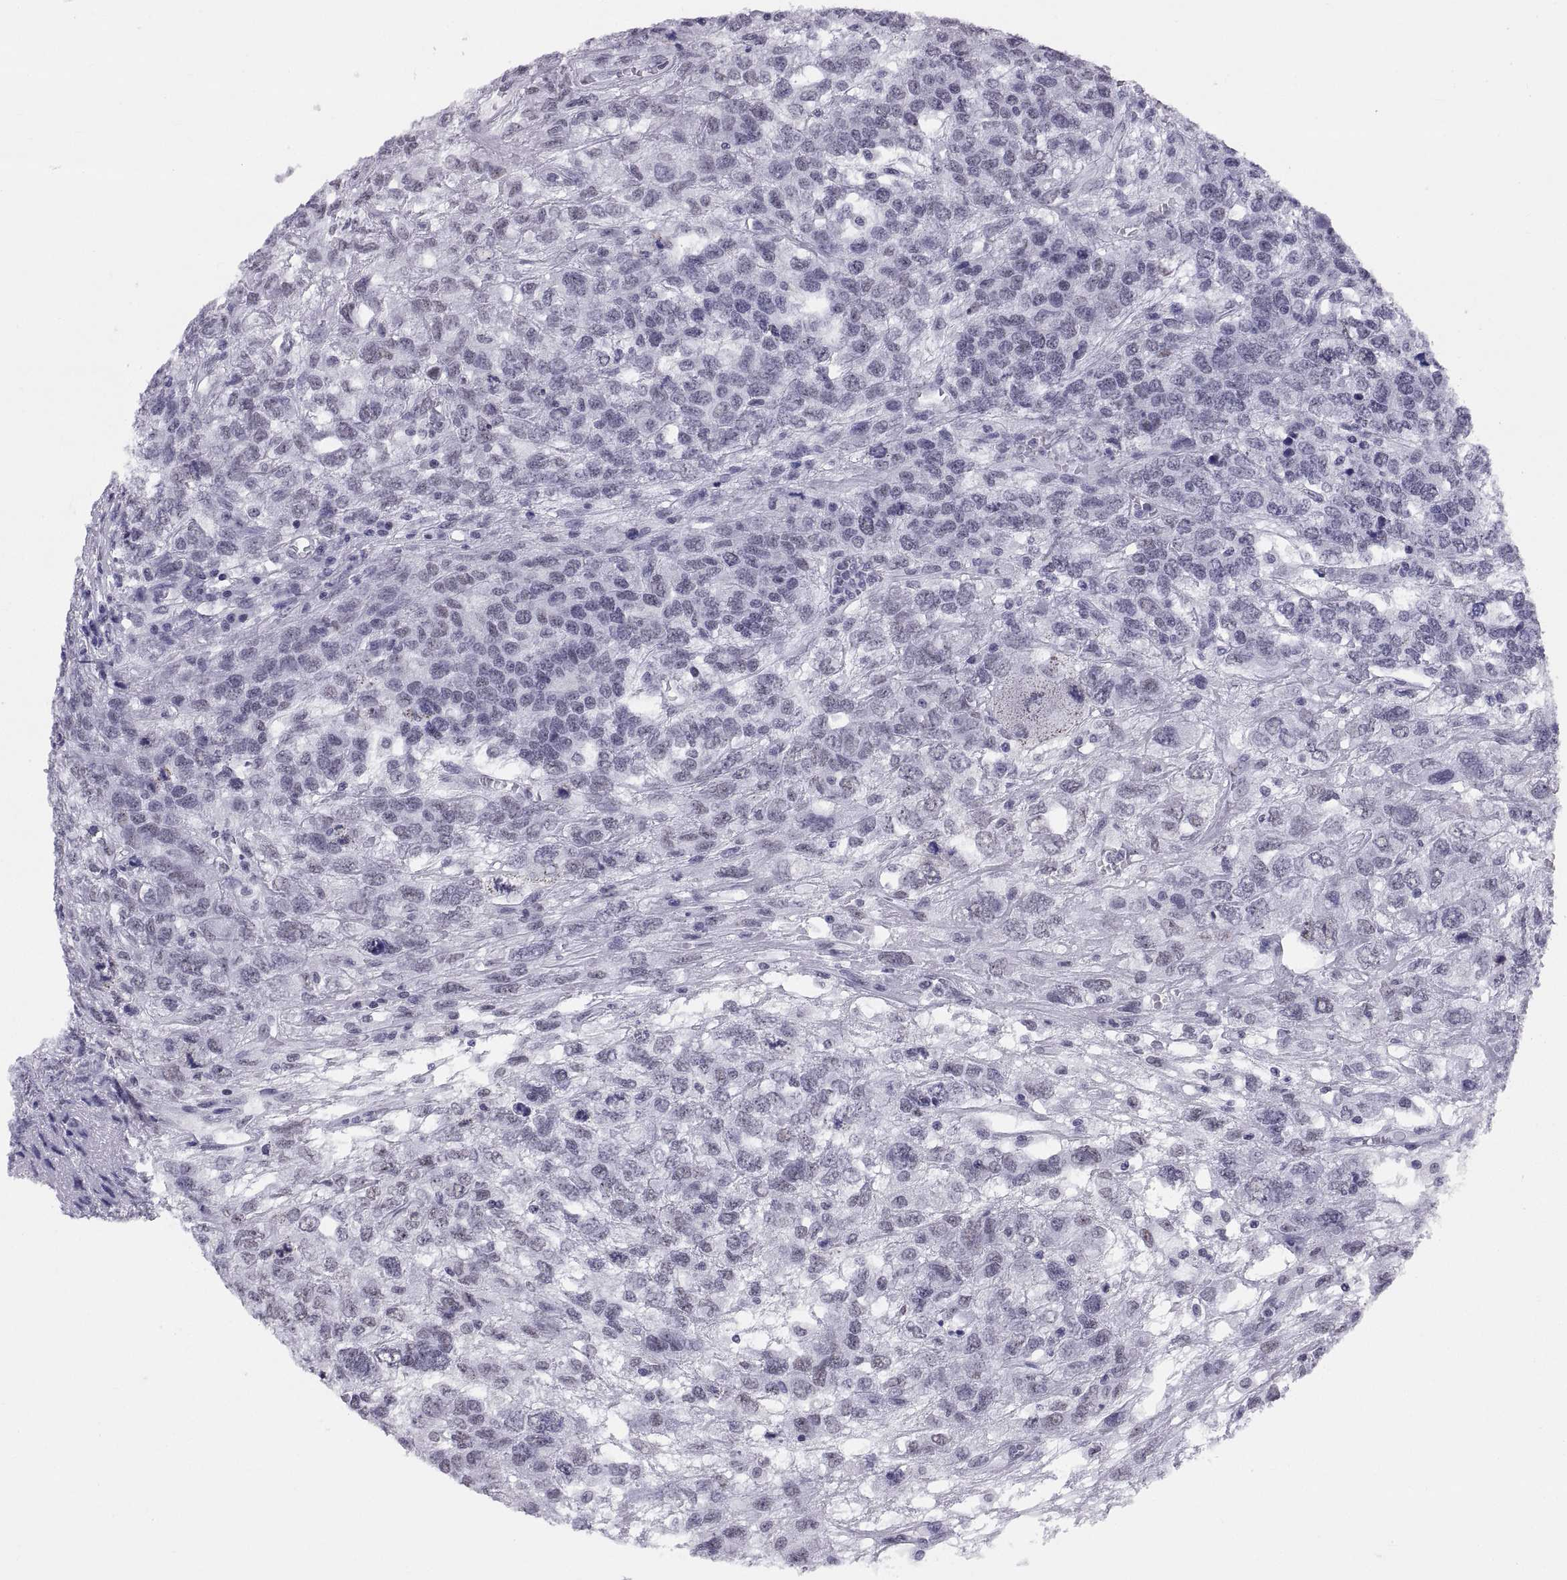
{"staining": {"intensity": "negative", "quantity": "none", "location": "none"}, "tissue": "testis cancer", "cell_type": "Tumor cells", "image_type": "cancer", "snomed": [{"axis": "morphology", "description": "Seminoma, NOS"}, {"axis": "topography", "description": "Testis"}], "caption": "Immunohistochemistry (IHC) image of neoplastic tissue: human testis seminoma stained with DAB (3,3'-diaminobenzidine) displays no significant protein staining in tumor cells. (Stains: DAB (3,3'-diaminobenzidine) immunohistochemistry (IHC) with hematoxylin counter stain, Microscopy: brightfield microscopy at high magnification).", "gene": "NEUROD6", "patient": {"sex": "male", "age": 52}}